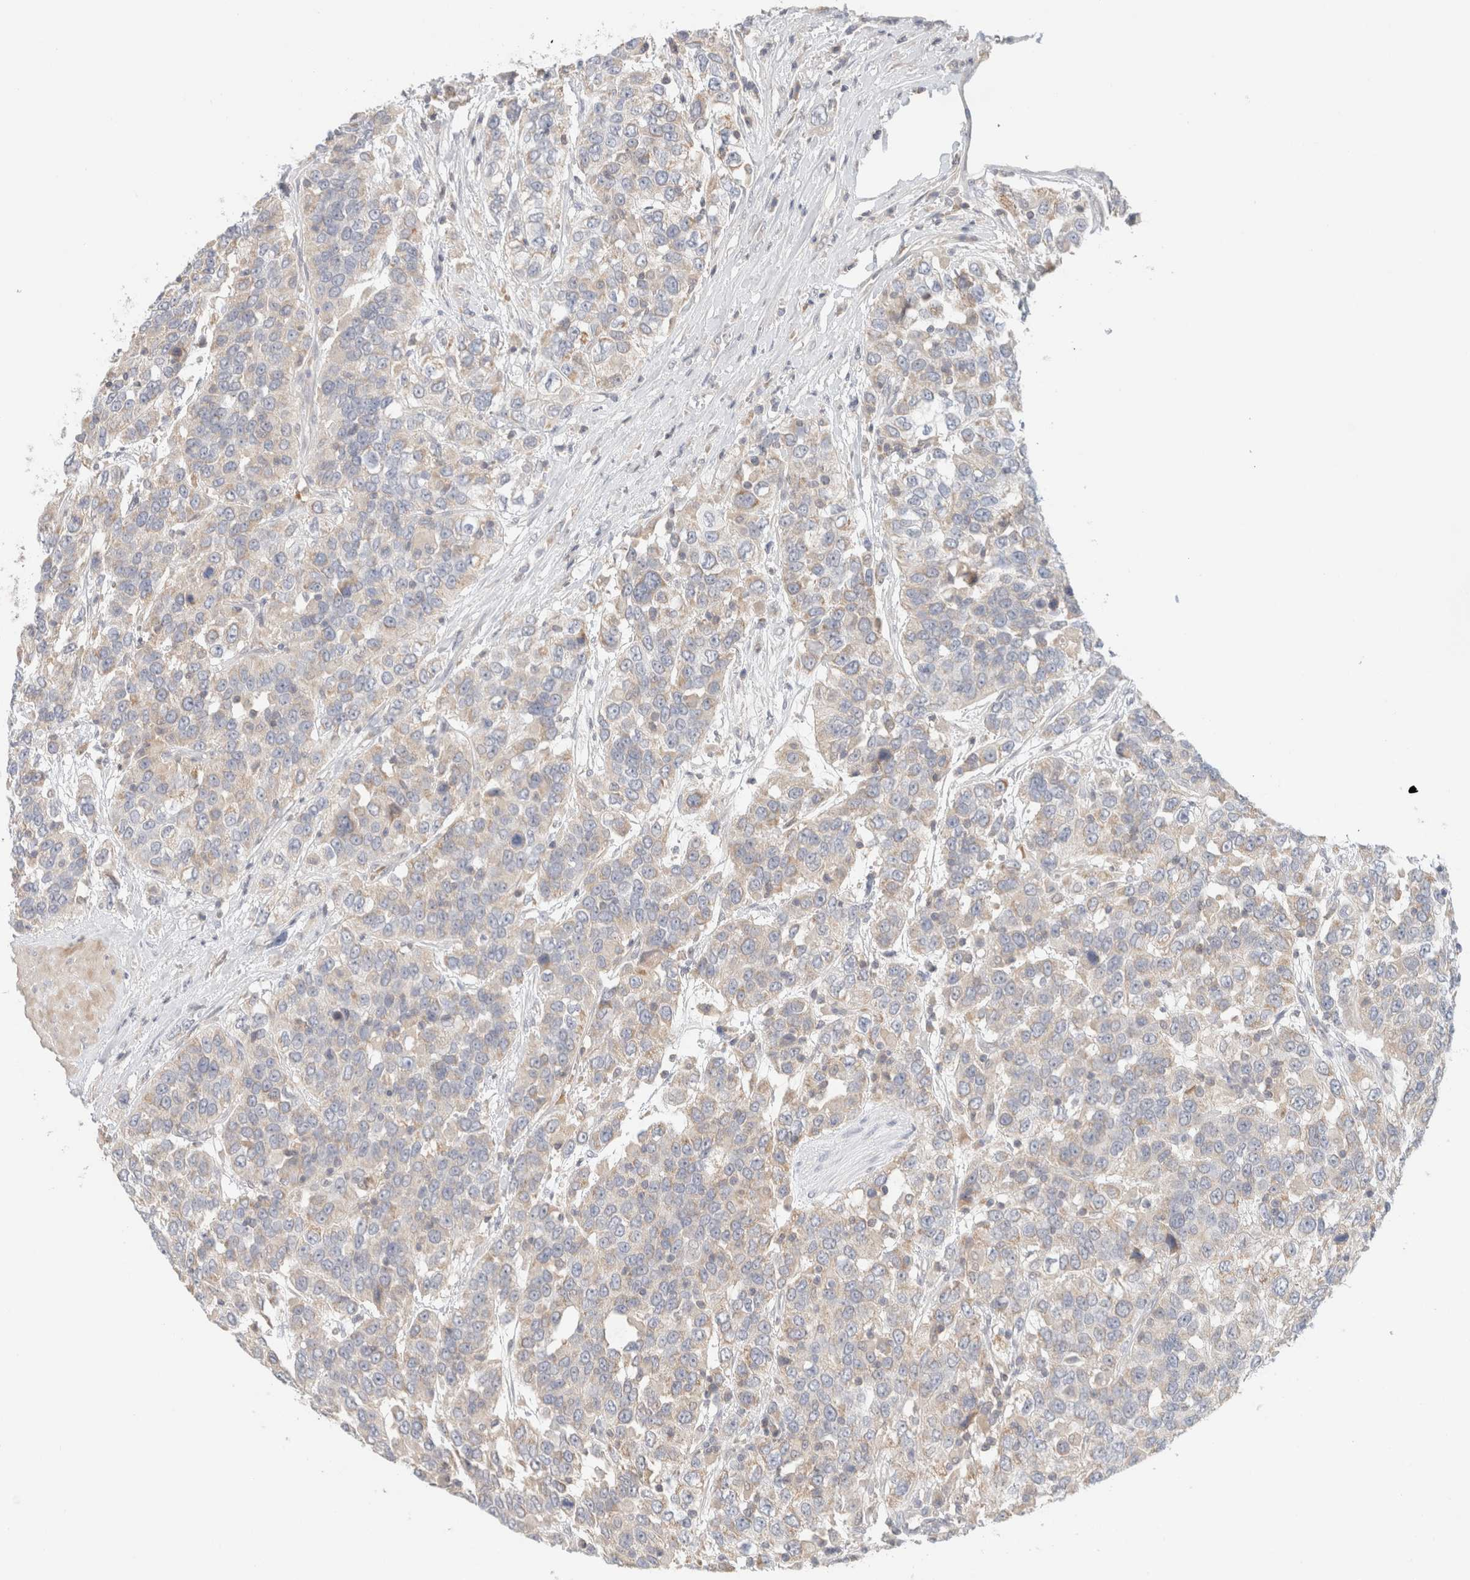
{"staining": {"intensity": "weak", "quantity": "<25%", "location": "cytoplasmic/membranous"}, "tissue": "urothelial cancer", "cell_type": "Tumor cells", "image_type": "cancer", "snomed": [{"axis": "morphology", "description": "Urothelial carcinoma, High grade"}, {"axis": "topography", "description": "Urinary bladder"}], "caption": "IHC of human high-grade urothelial carcinoma displays no staining in tumor cells. (DAB immunohistochemistry (IHC) visualized using brightfield microscopy, high magnification).", "gene": "MRM3", "patient": {"sex": "female", "age": 80}}